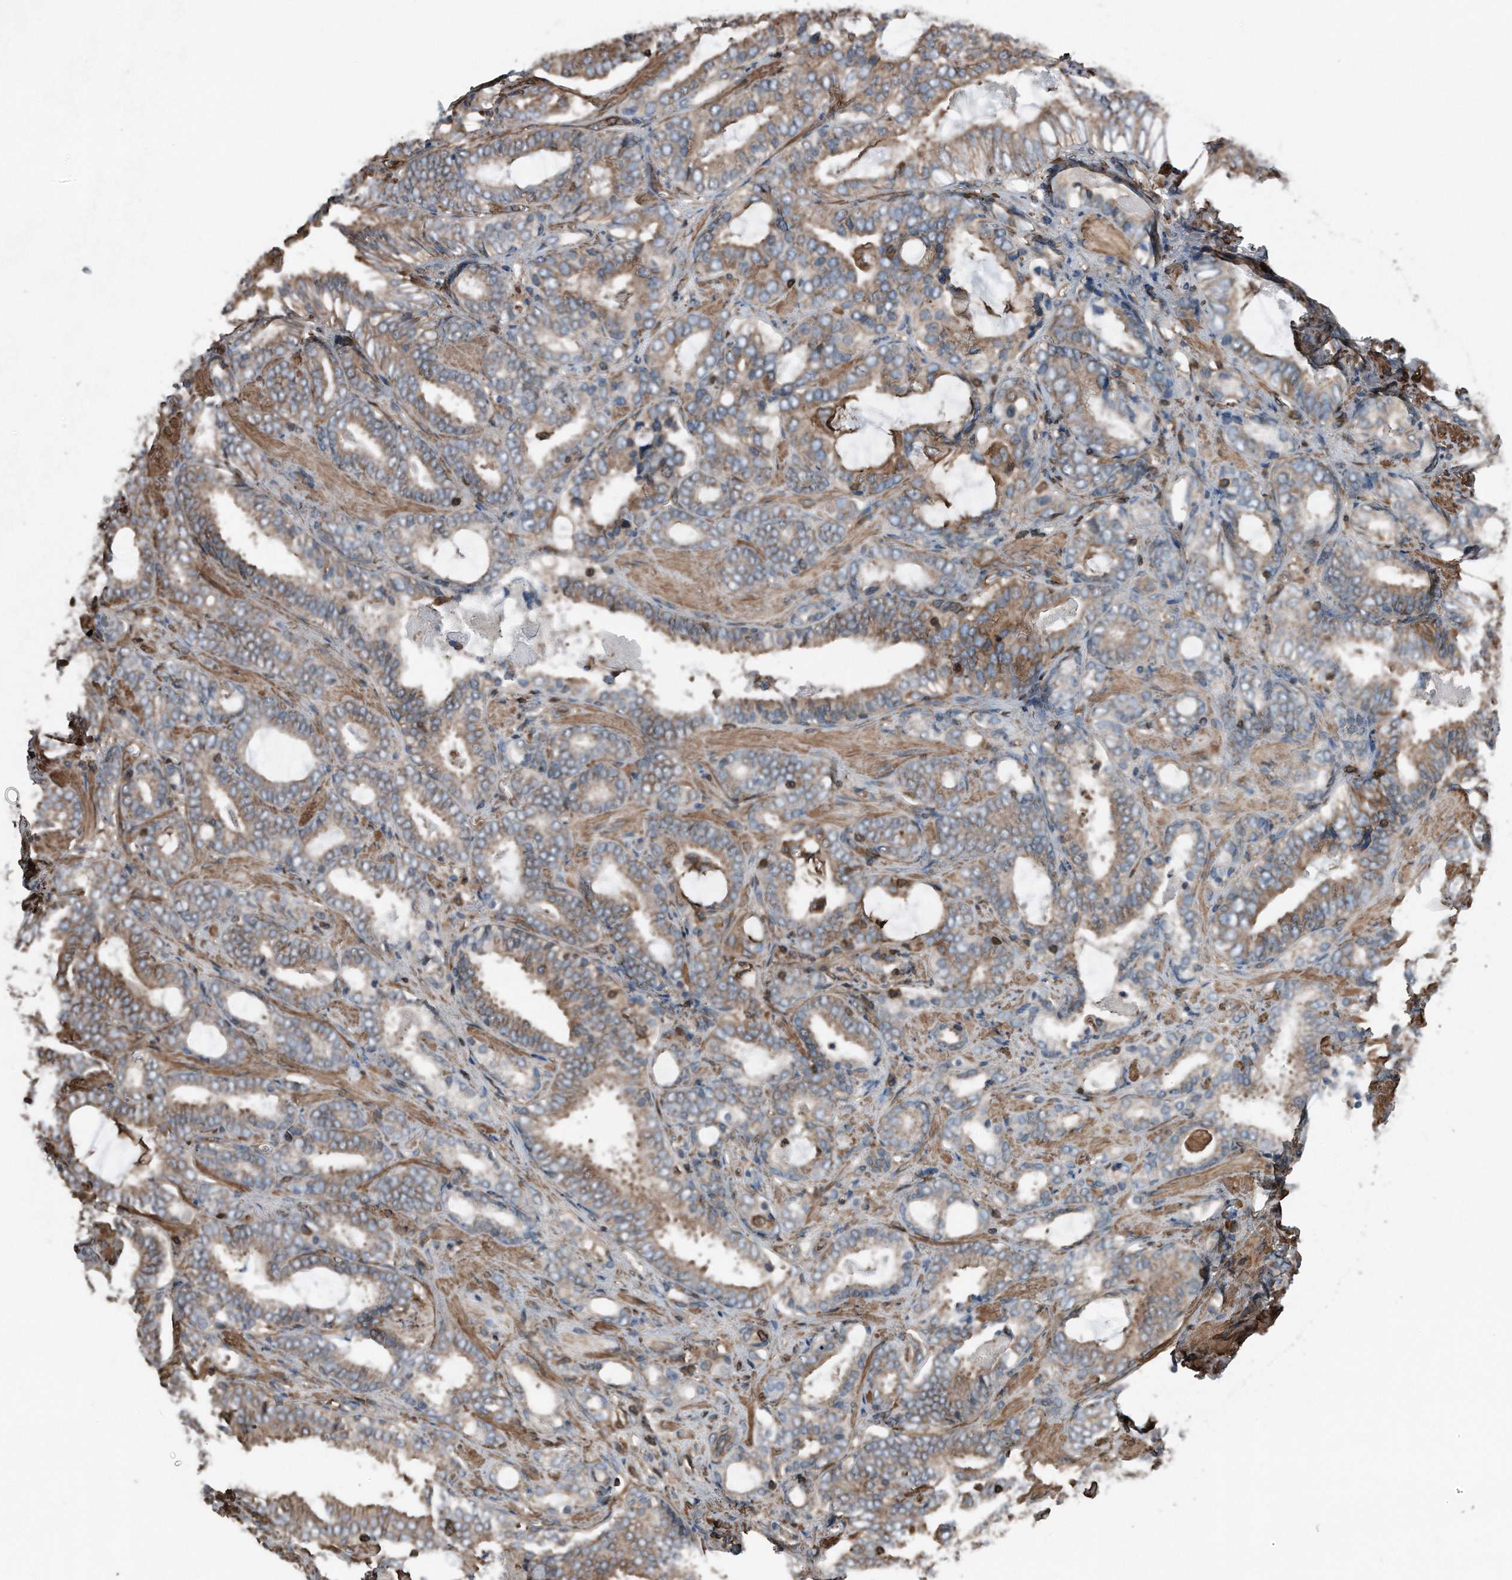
{"staining": {"intensity": "moderate", "quantity": ">75%", "location": "cytoplasmic/membranous"}, "tissue": "prostate cancer", "cell_type": "Tumor cells", "image_type": "cancer", "snomed": [{"axis": "morphology", "description": "Adenocarcinoma, High grade"}, {"axis": "topography", "description": "Prostate and seminal vesicle, NOS"}], "caption": "The micrograph exhibits immunohistochemical staining of prostate cancer (adenocarcinoma (high-grade)). There is moderate cytoplasmic/membranous staining is appreciated in approximately >75% of tumor cells.", "gene": "RSPO3", "patient": {"sex": "male", "age": 67}}